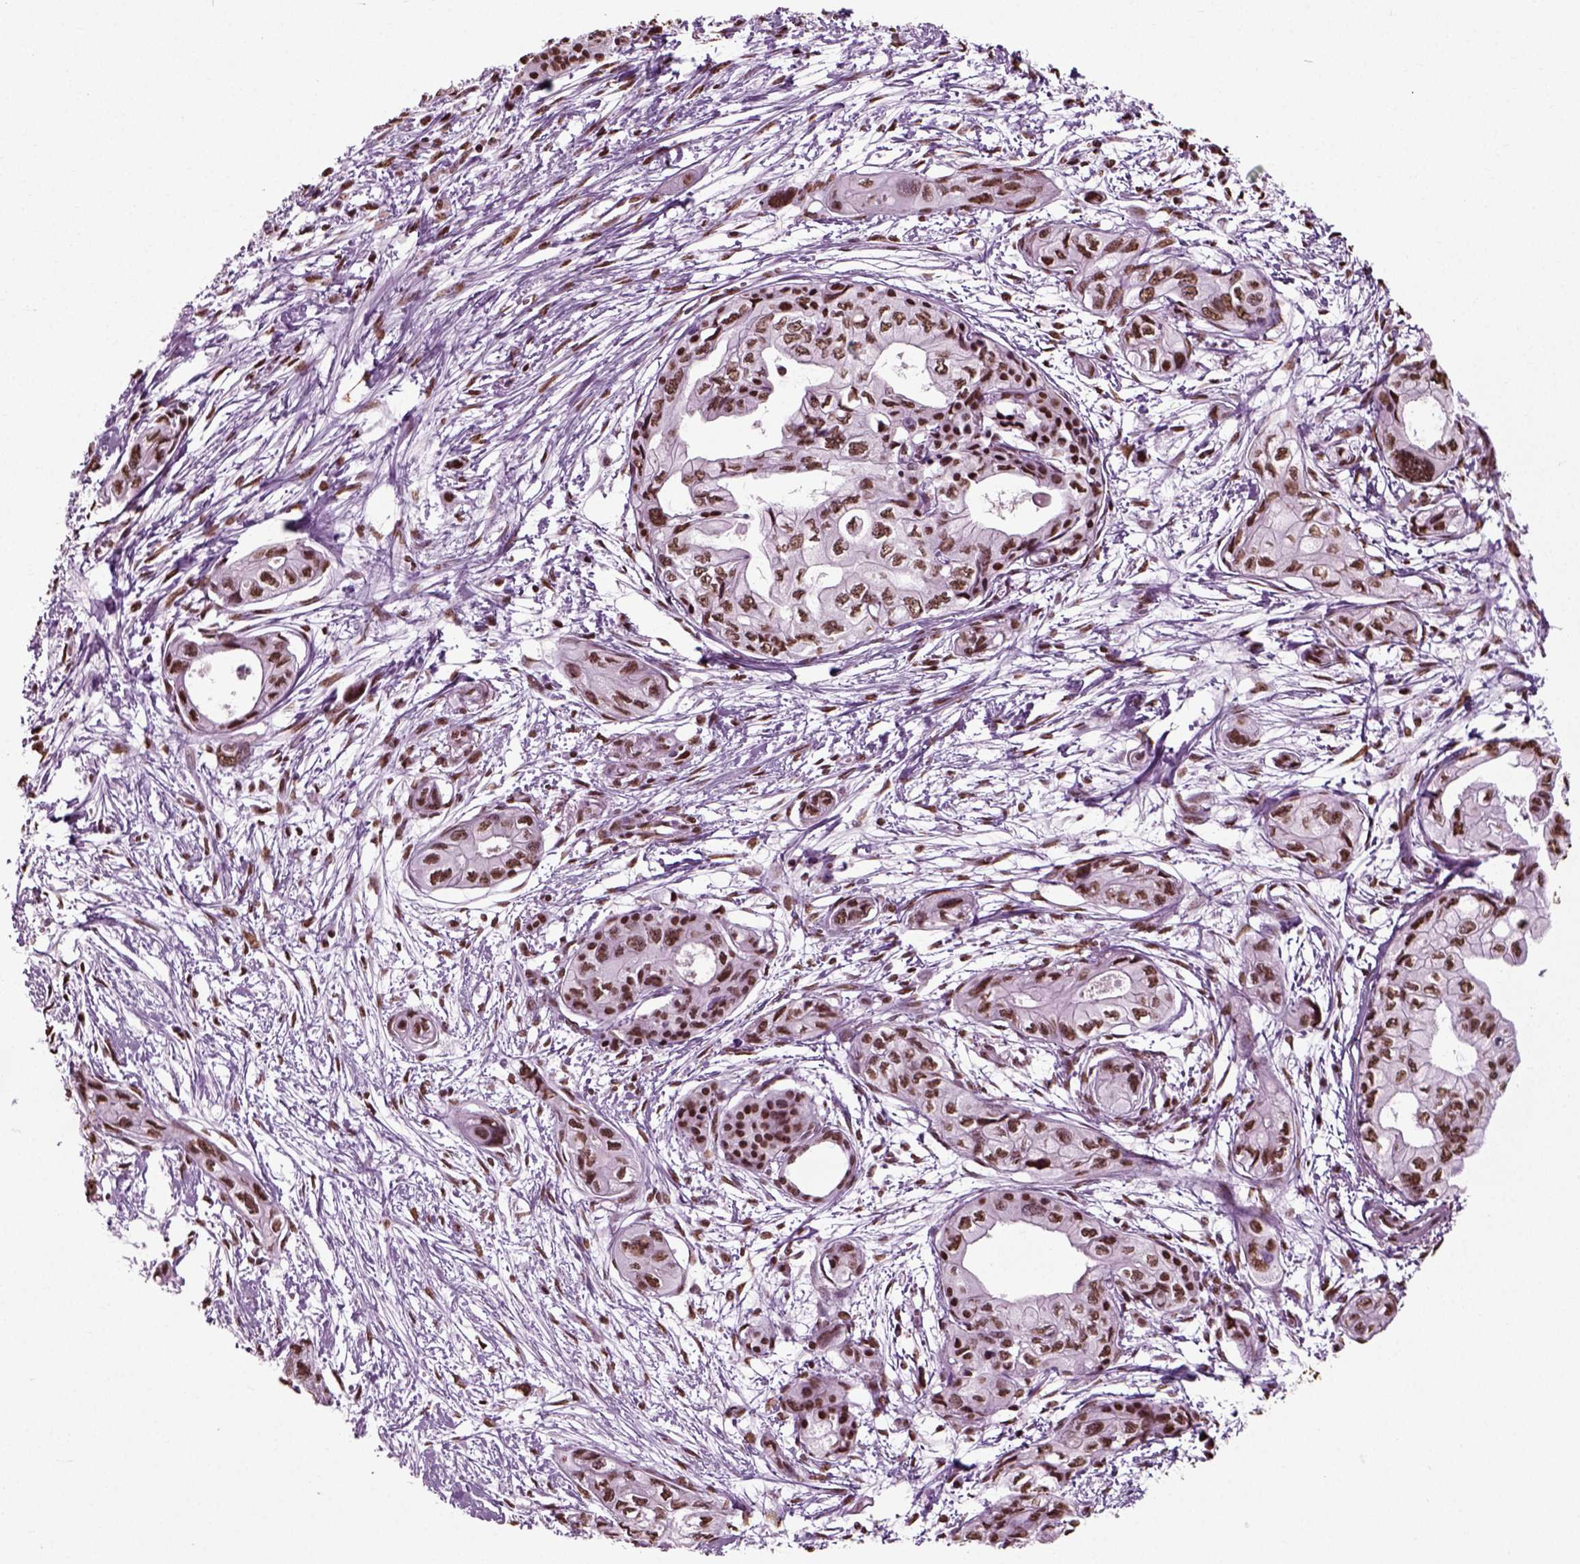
{"staining": {"intensity": "moderate", "quantity": ">75%", "location": "nuclear"}, "tissue": "pancreatic cancer", "cell_type": "Tumor cells", "image_type": "cancer", "snomed": [{"axis": "morphology", "description": "Adenocarcinoma, NOS"}, {"axis": "topography", "description": "Pancreas"}], "caption": "Pancreatic cancer (adenocarcinoma) stained with DAB immunohistochemistry (IHC) reveals medium levels of moderate nuclear staining in approximately >75% of tumor cells. The staining was performed using DAB, with brown indicating positive protein expression. Nuclei are stained blue with hematoxylin.", "gene": "POLR1H", "patient": {"sex": "female", "age": 76}}